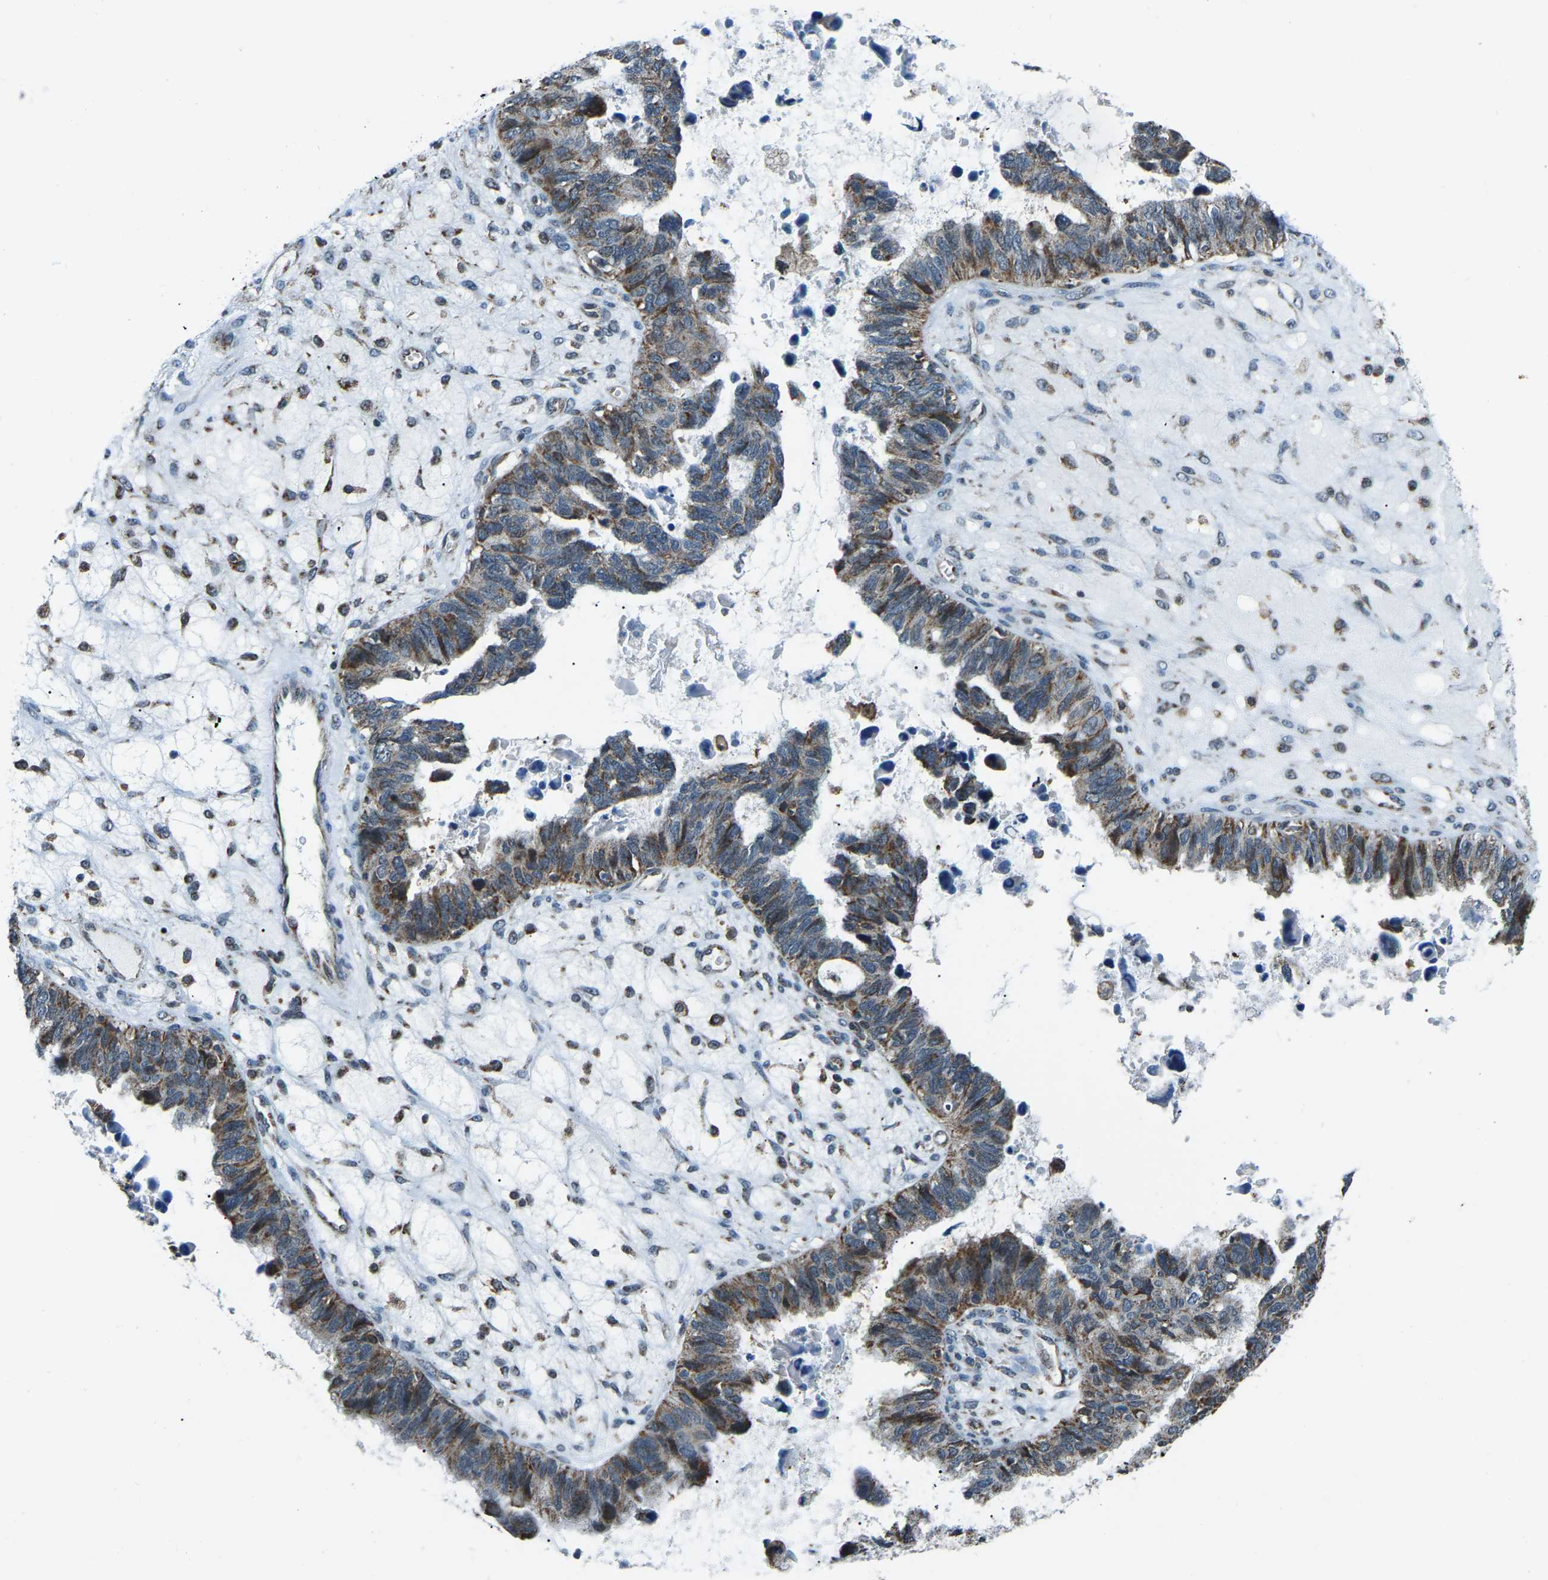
{"staining": {"intensity": "weak", "quantity": ">75%", "location": "cytoplasmic/membranous"}, "tissue": "ovarian cancer", "cell_type": "Tumor cells", "image_type": "cancer", "snomed": [{"axis": "morphology", "description": "Cystadenocarcinoma, serous, NOS"}, {"axis": "topography", "description": "Ovary"}], "caption": "DAB immunohistochemical staining of ovarian cancer (serous cystadenocarcinoma) reveals weak cytoplasmic/membranous protein positivity in about >75% of tumor cells.", "gene": "RBM33", "patient": {"sex": "female", "age": 79}}